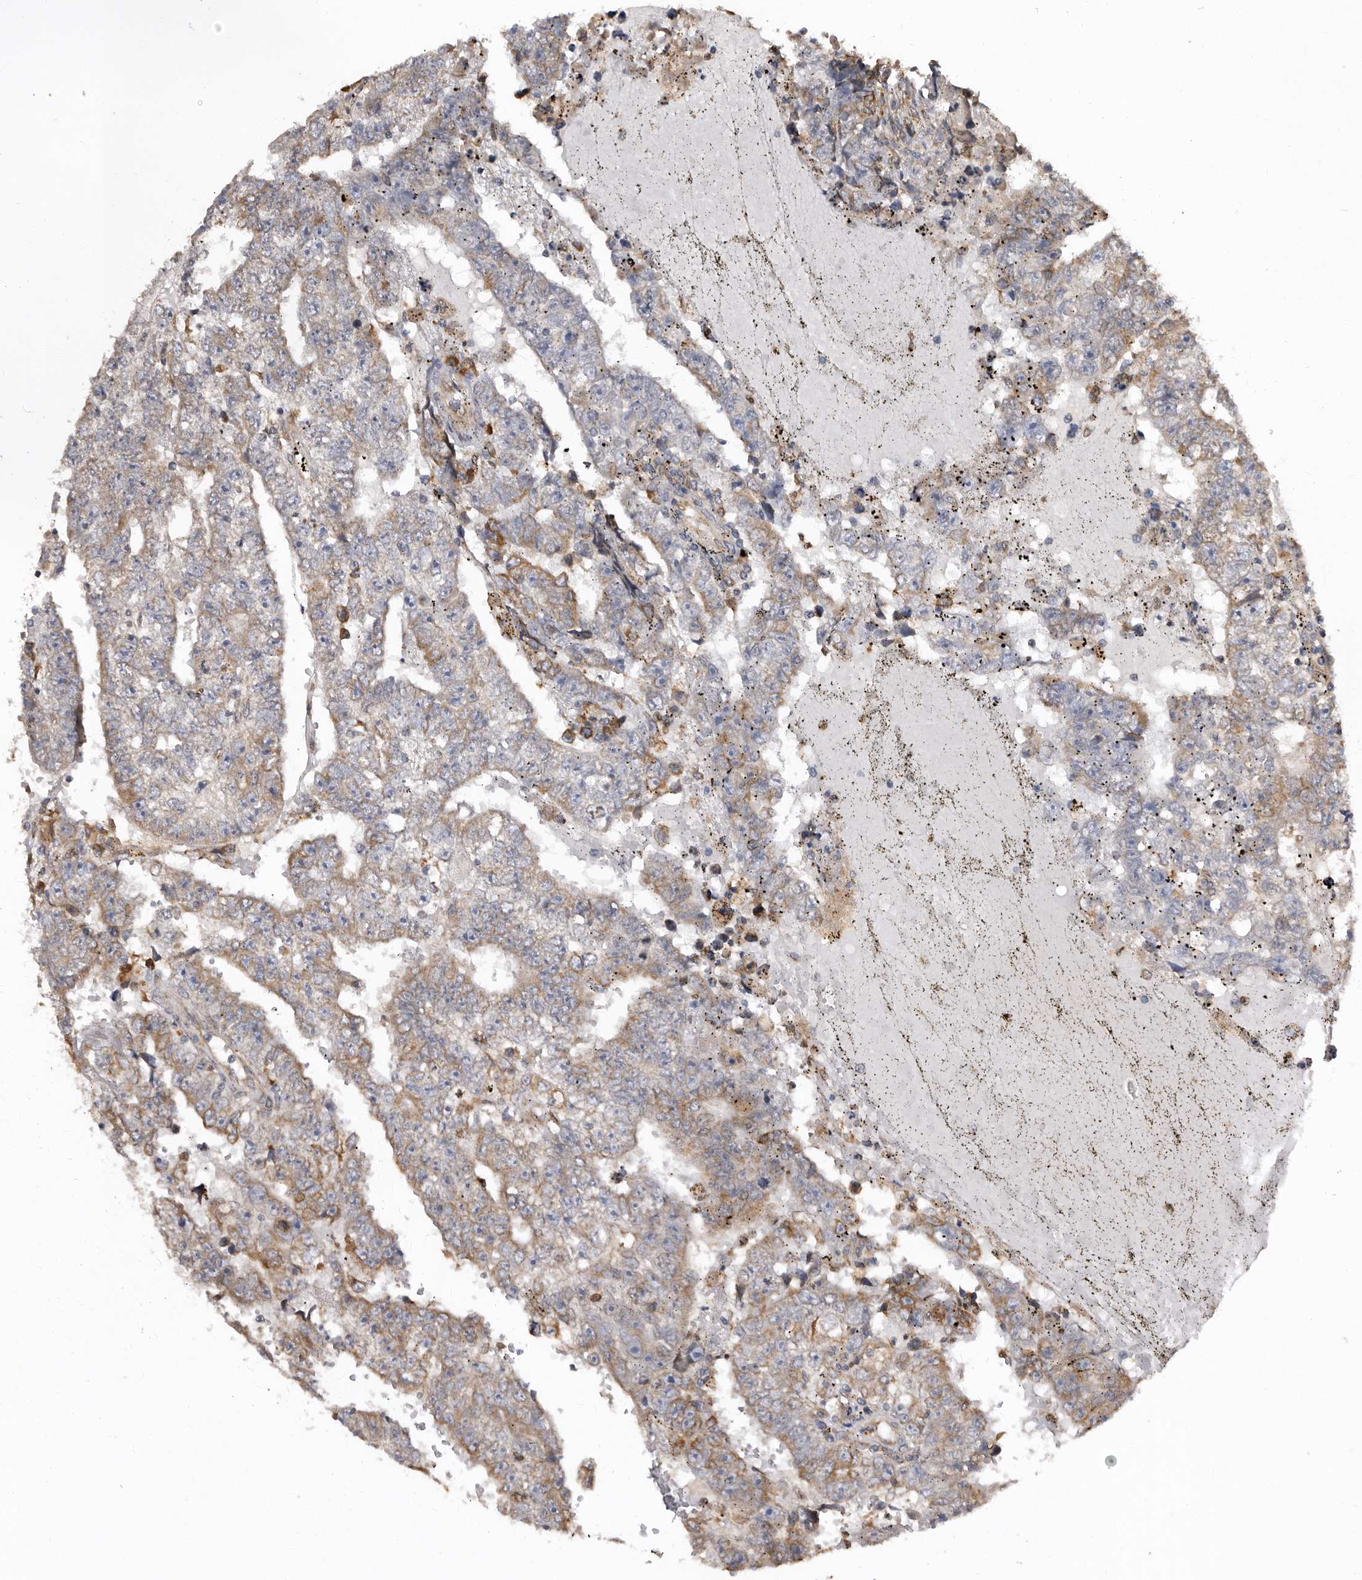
{"staining": {"intensity": "moderate", "quantity": "<25%", "location": "cytoplasmic/membranous"}, "tissue": "testis cancer", "cell_type": "Tumor cells", "image_type": "cancer", "snomed": [{"axis": "morphology", "description": "Carcinoma, Embryonal, NOS"}, {"axis": "topography", "description": "Testis"}], "caption": "IHC histopathology image of neoplastic tissue: testis cancer (embryonal carcinoma) stained using IHC shows low levels of moderate protein expression localized specifically in the cytoplasmic/membranous of tumor cells, appearing as a cytoplasmic/membranous brown color.", "gene": "INKA2", "patient": {"sex": "male", "age": 25}}